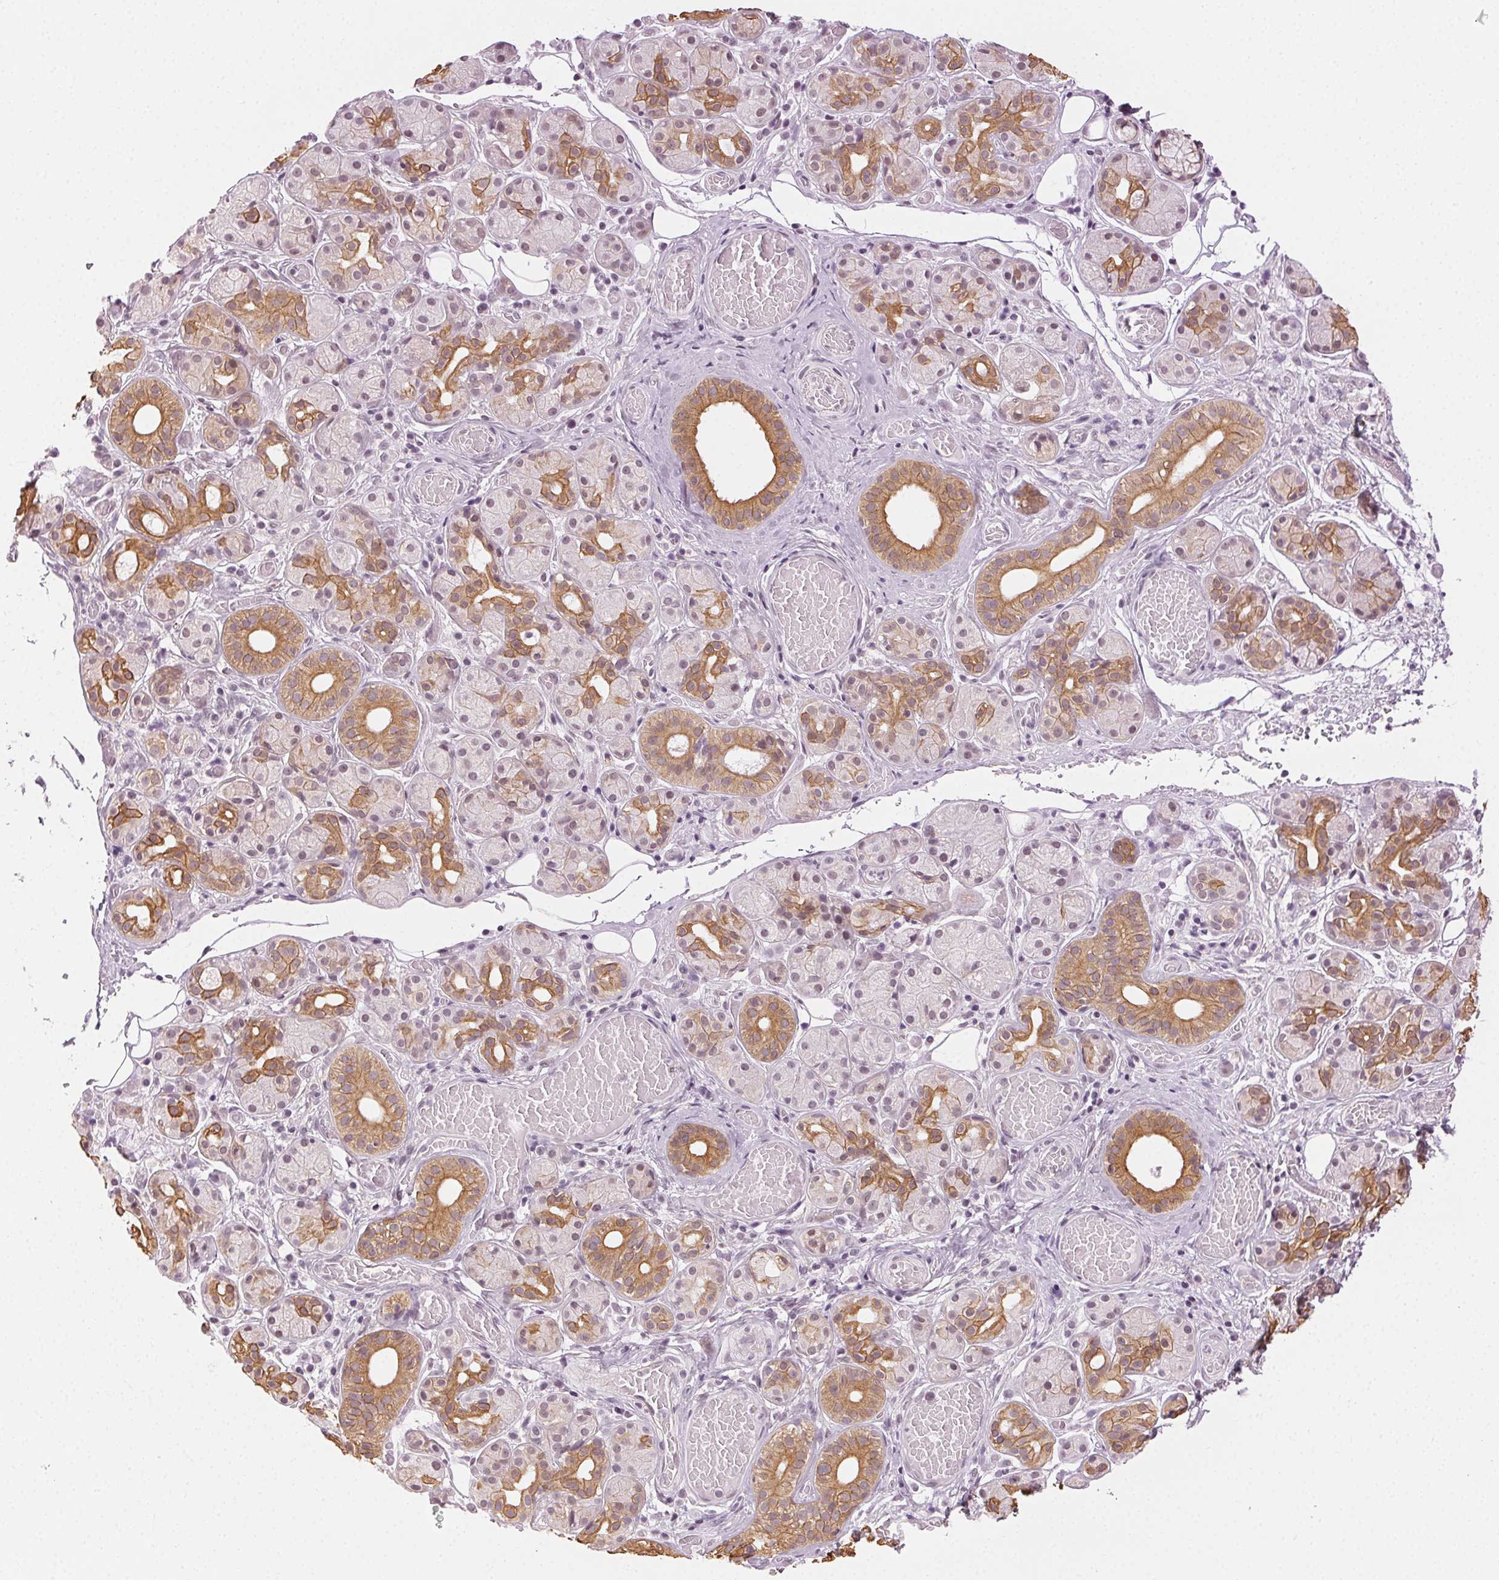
{"staining": {"intensity": "moderate", "quantity": "25%-75%", "location": "cytoplasmic/membranous"}, "tissue": "salivary gland", "cell_type": "Glandular cells", "image_type": "normal", "snomed": [{"axis": "morphology", "description": "Normal tissue, NOS"}, {"axis": "topography", "description": "Salivary gland"}, {"axis": "topography", "description": "Peripheral nerve tissue"}], "caption": "Immunohistochemistry staining of benign salivary gland, which displays medium levels of moderate cytoplasmic/membranous staining in approximately 25%-75% of glandular cells indicating moderate cytoplasmic/membranous protein positivity. The staining was performed using DAB (3,3'-diaminobenzidine) (brown) for protein detection and nuclei were counterstained in hematoxylin (blue).", "gene": "AIF1L", "patient": {"sex": "male", "age": 71}}